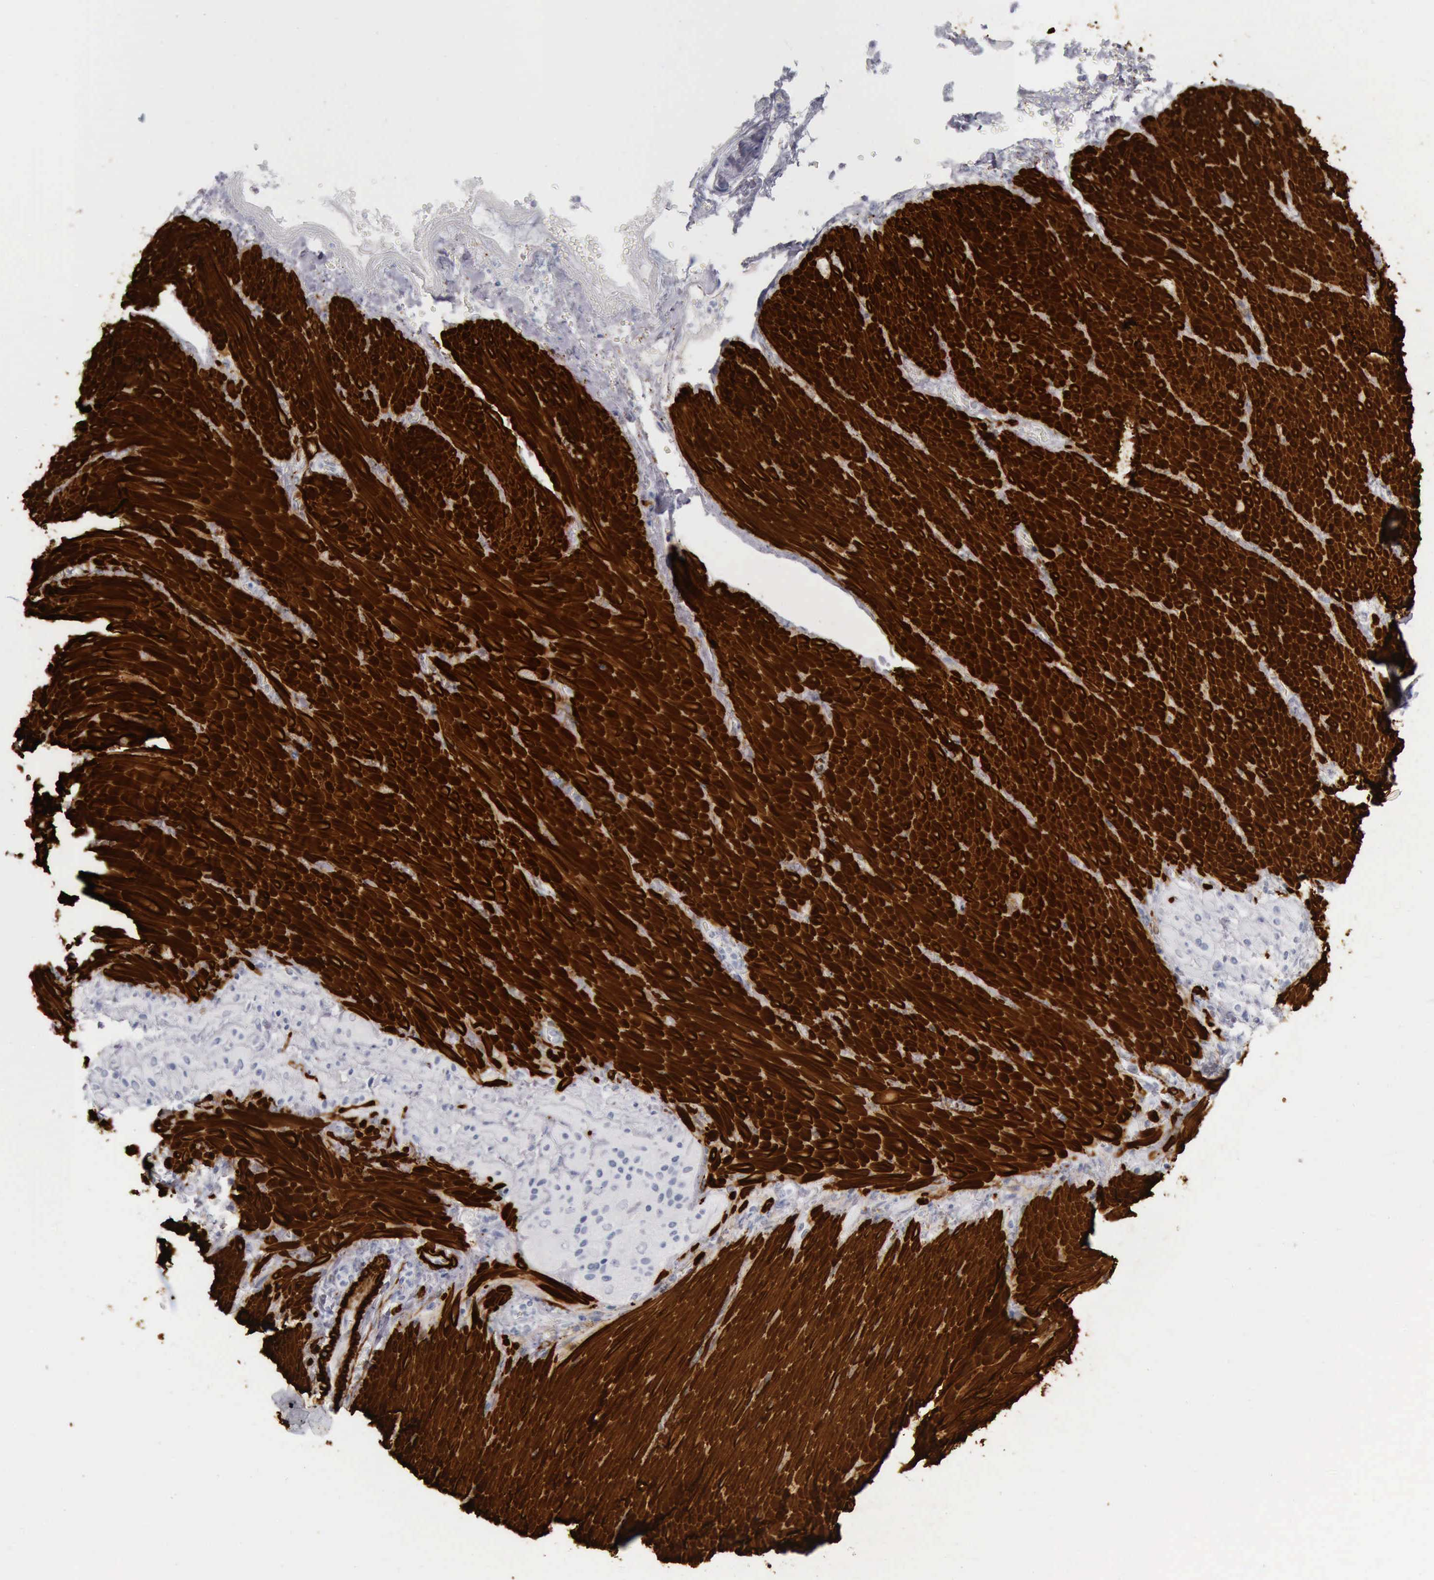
{"staining": {"intensity": "strong", "quantity": ">75%", "location": "cytoplasmic/membranous,nuclear"}, "tissue": "smooth muscle", "cell_type": "Smooth muscle cells", "image_type": "normal", "snomed": [{"axis": "morphology", "description": "Normal tissue, NOS"}, {"axis": "topography", "description": "Duodenum"}], "caption": "This is a histology image of IHC staining of unremarkable smooth muscle, which shows strong staining in the cytoplasmic/membranous,nuclear of smooth muscle cells.", "gene": "CALD1", "patient": {"sex": "male", "age": 63}}